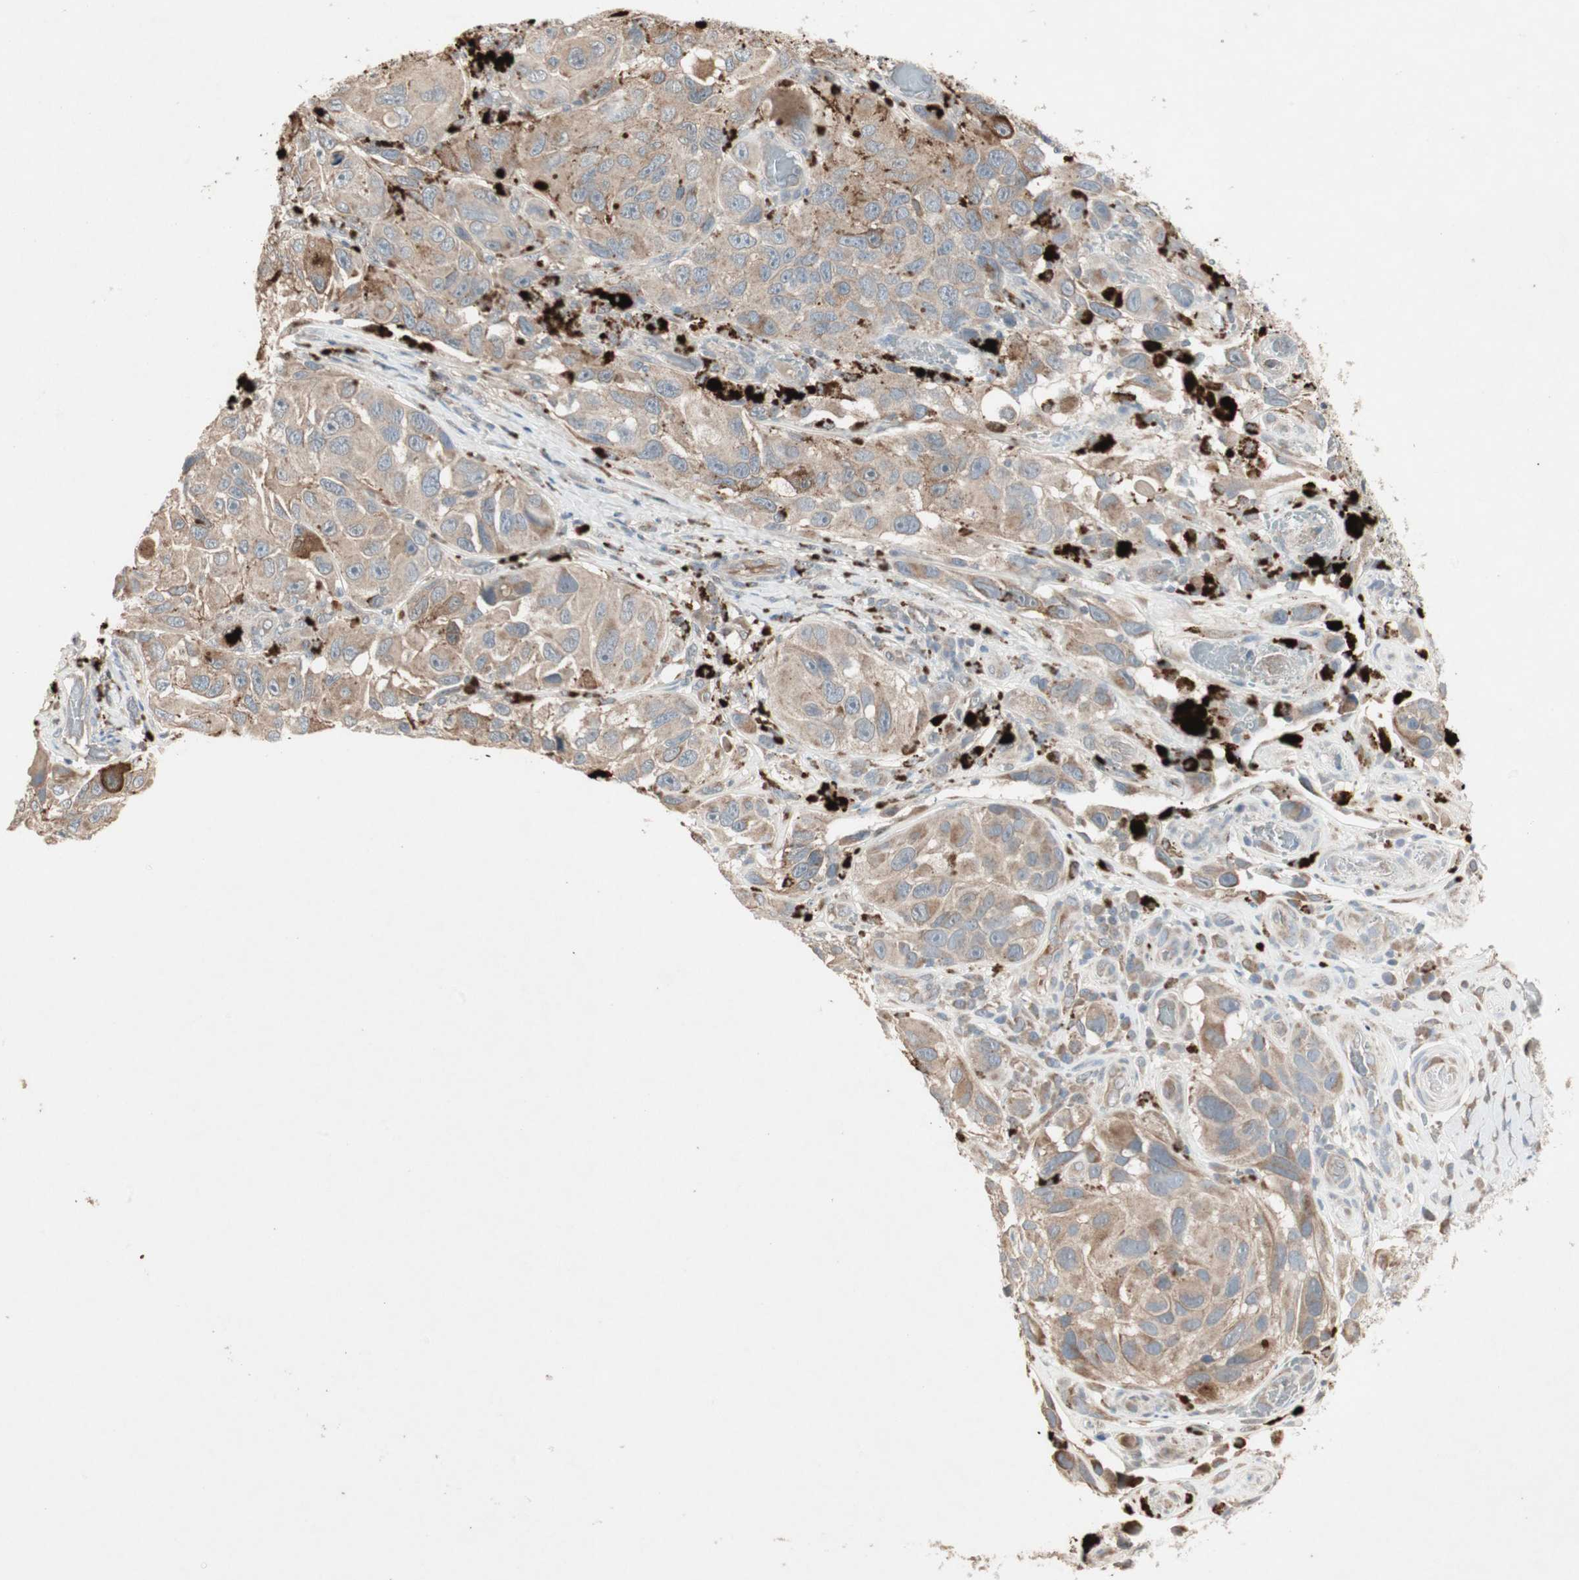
{"staining": {"intensity": "moderate", "quantity": "25%-75%", "location": "cytoplasmic/membranous"}, "tissue": "melanoma", "cell_type": "Tumor cells", "image_type": "cancer", "snomed": [{"axis": "morphology", "description": "Malignant melanoma, NOS"}, {"axis": "topography", "description": "Skin"}], "caption": "Melanoma stained for a protein (brown) reveals moderate cytoplasmic/membranous positive expression in about 25%-75% of tumor cells.", "gene": "JMJD7-PLA2G4B", "patient": {"sex": "female", "age": 73}}